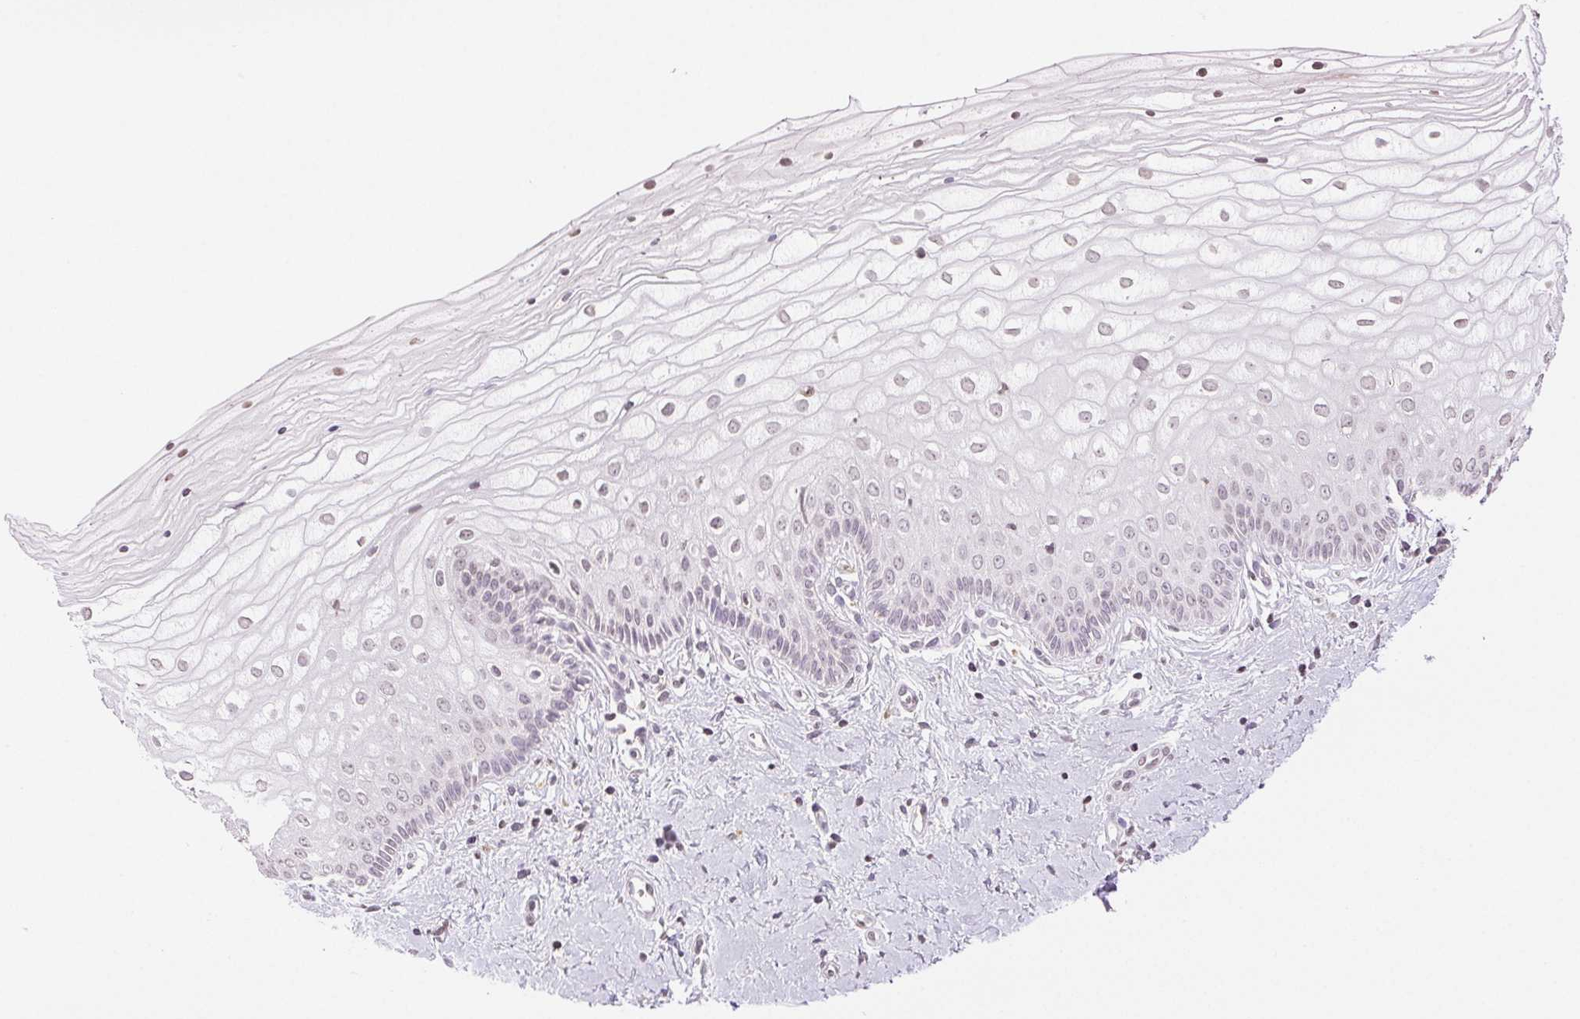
{"staining": {"intensity": "negative", "quantity": "none", "location": "none"}, "tissue": "vagina", "cell_type": "Squamous epithelial cells", "image_type": "normal", "snomed": [{"axis": "morphology", "description": "Normal tissue, NOS"}, {"axis": "topography", "description": "Vagina"}], "caption": "This histopathology image is of normal vagina stained with immunohistochemistry to label a protein in brown with the nuclei are counter-stained blue. There is no positivity in squamous epithelial cells. Nuclei are stained in blue.", "gene": "TNNT3", "patient": {"sex": "female", "age": 39}}